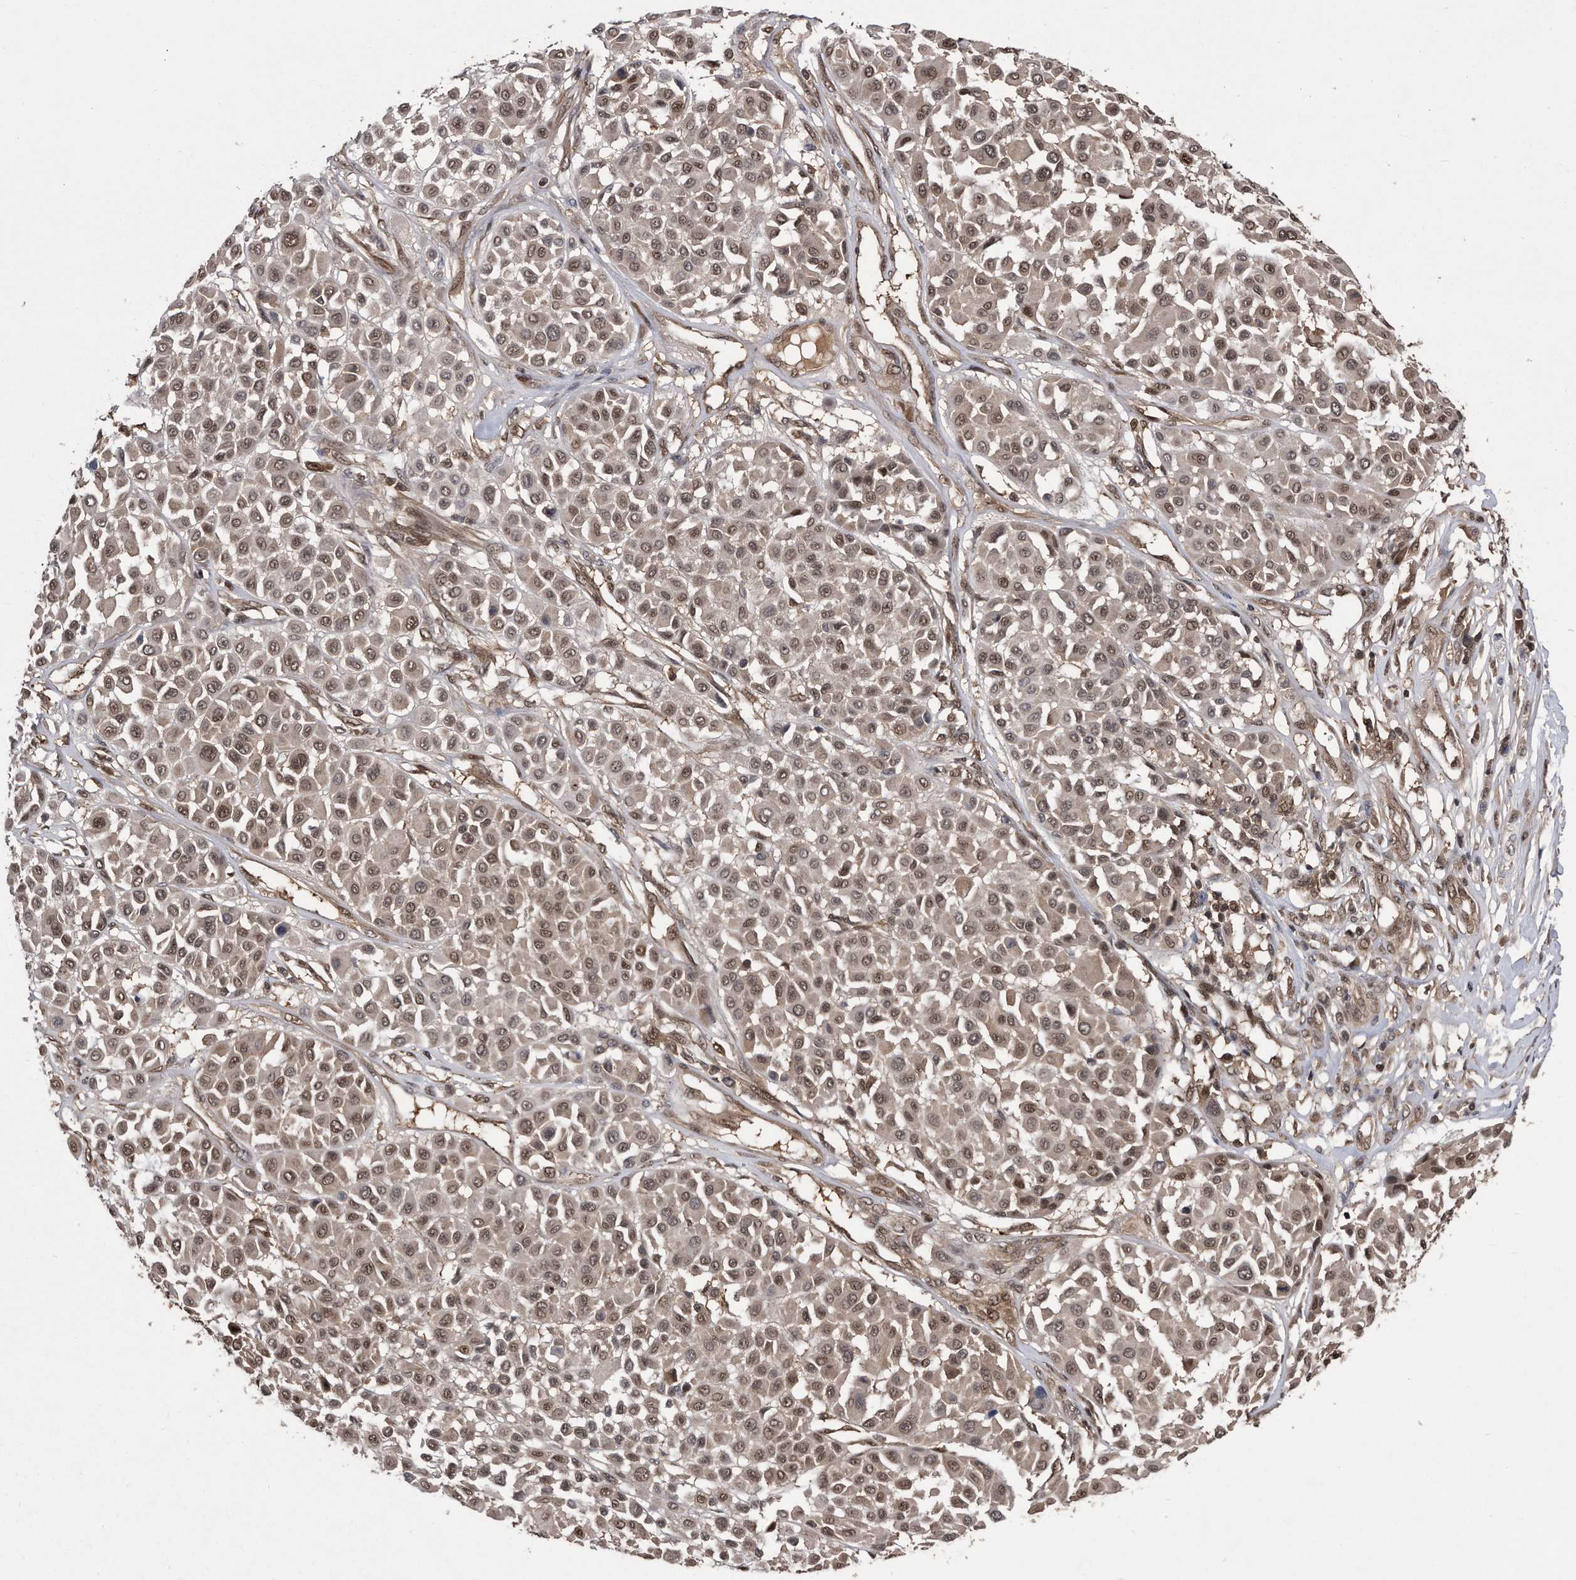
{"staining": {"intensity": "weak", "quantity": ">75%", "location": "nuclear"}, "tissue": "melanoma", "cell_type": "Tumor cells", "image_type": "cancer", "snomed": [{"axis": "morphology", "description": "Malignant melanoma, Metastatic site"}, {"axis": "topography", "description": "Soft tissue"}], "caption": "Immunohistochemical staining of melanoma reveals weak nuclear protein positivity in about >75% of tumor cells.", "gene": "RAD23B", "patient": {"sex": "male", "age": 41}}